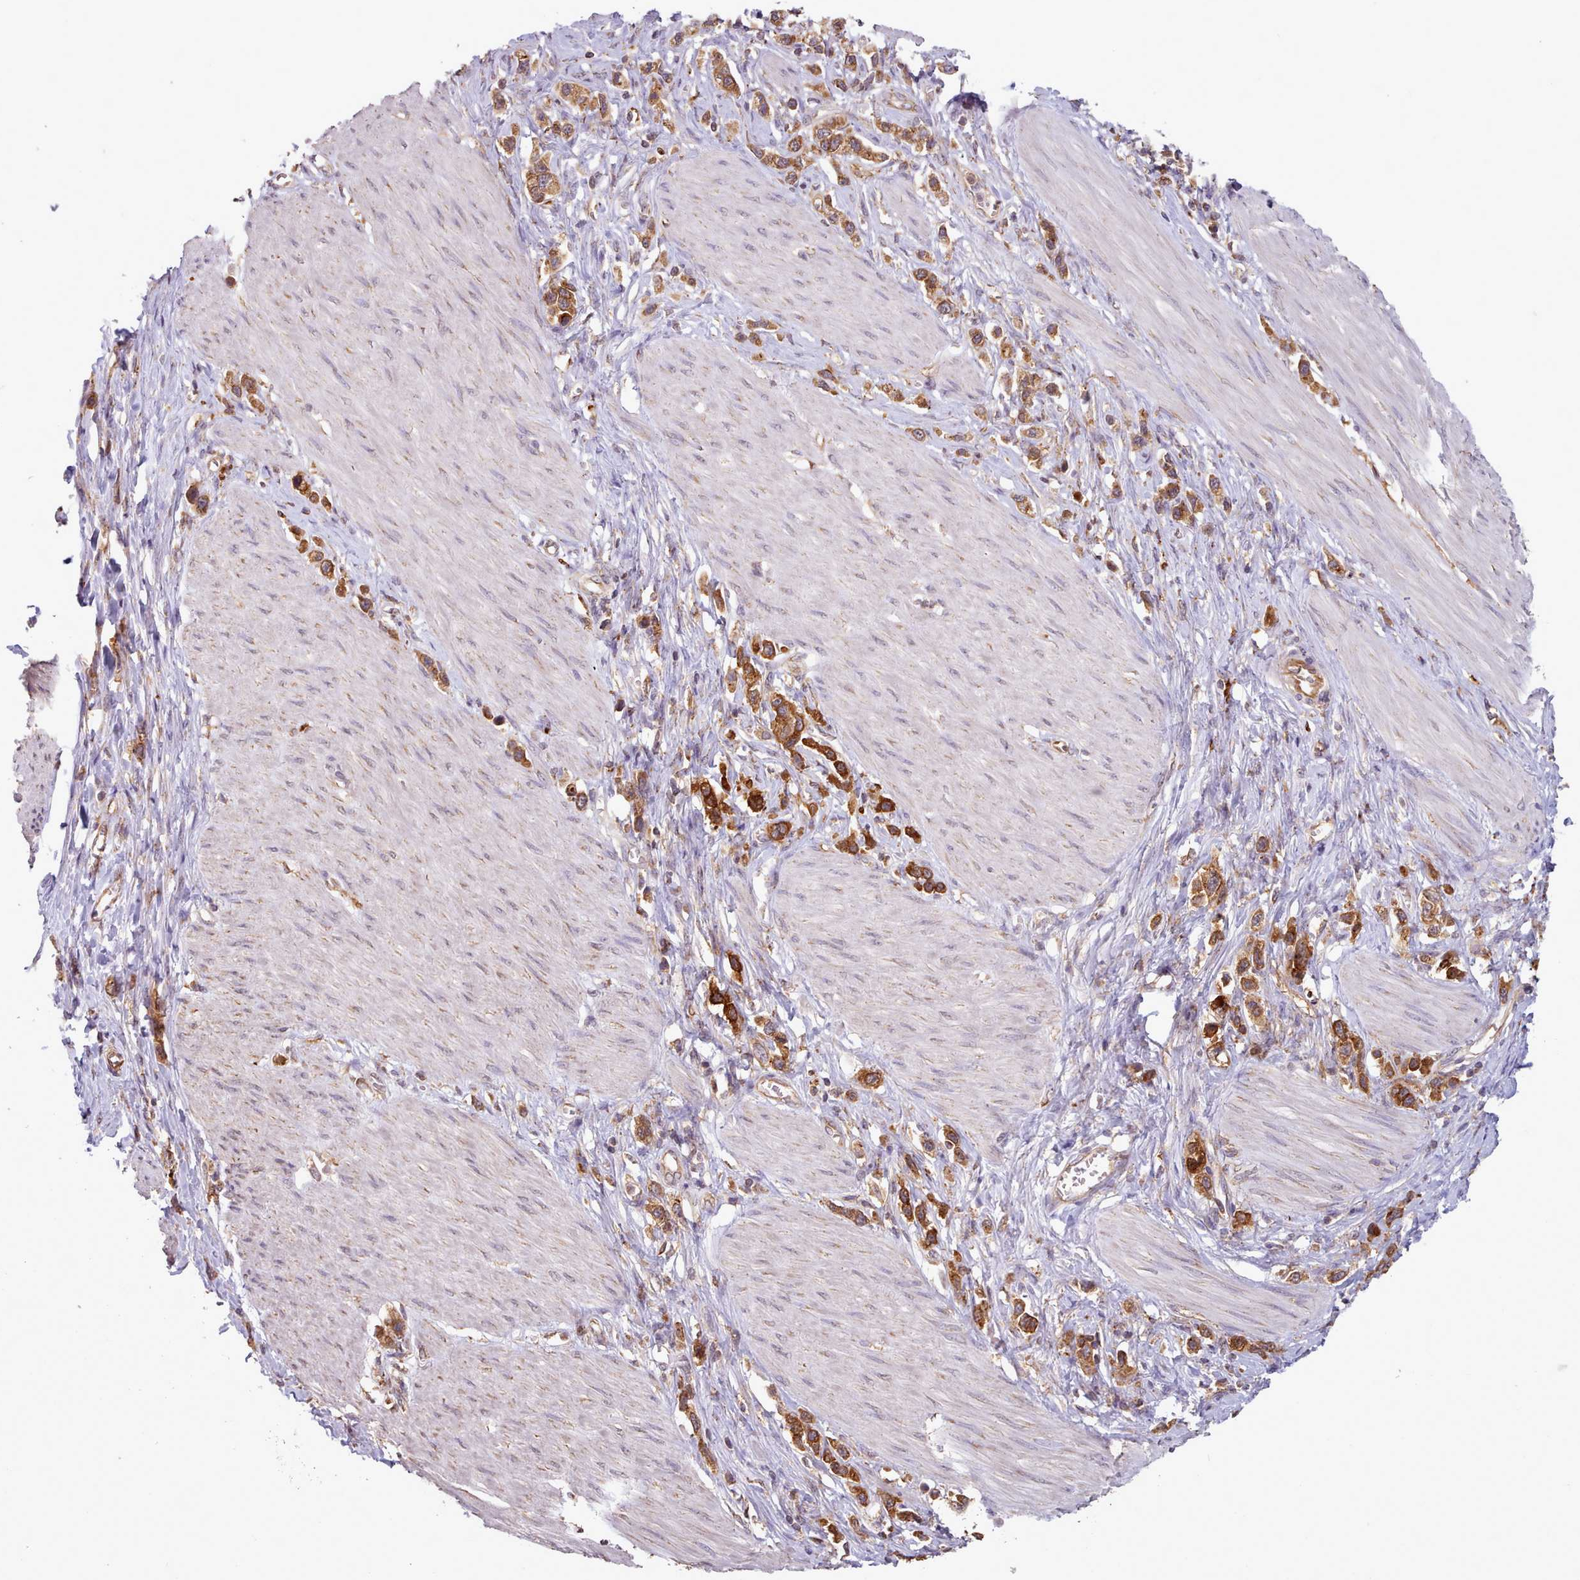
{"staining": {"intensity": "strong", "quantity": ">75%", "location": "cytoplasmic/membranous"}, "tissue": "stomach cancer", "cell_type": "Tumor cells", "image_type": "cancer", "snomed": [{"axis": "morphology", "description": "Adenocarcinoma, NOS"}, {"axis": "topography", "description": "Stomach"}], "caption": "Immunohistochemistry histopathology image of neoplastic tissue: human stomach cancer (adenocarcinoma) stained using immunohistochemistry (IHC) displays high levels of strong protein expression localized specifically in the cytoplasmic/membranous of tumor cells, appearing as a cytoplasmic/membranous brown color.", "gene": "CRYBG1", "patient": {"sex": "female", "age": 65}}